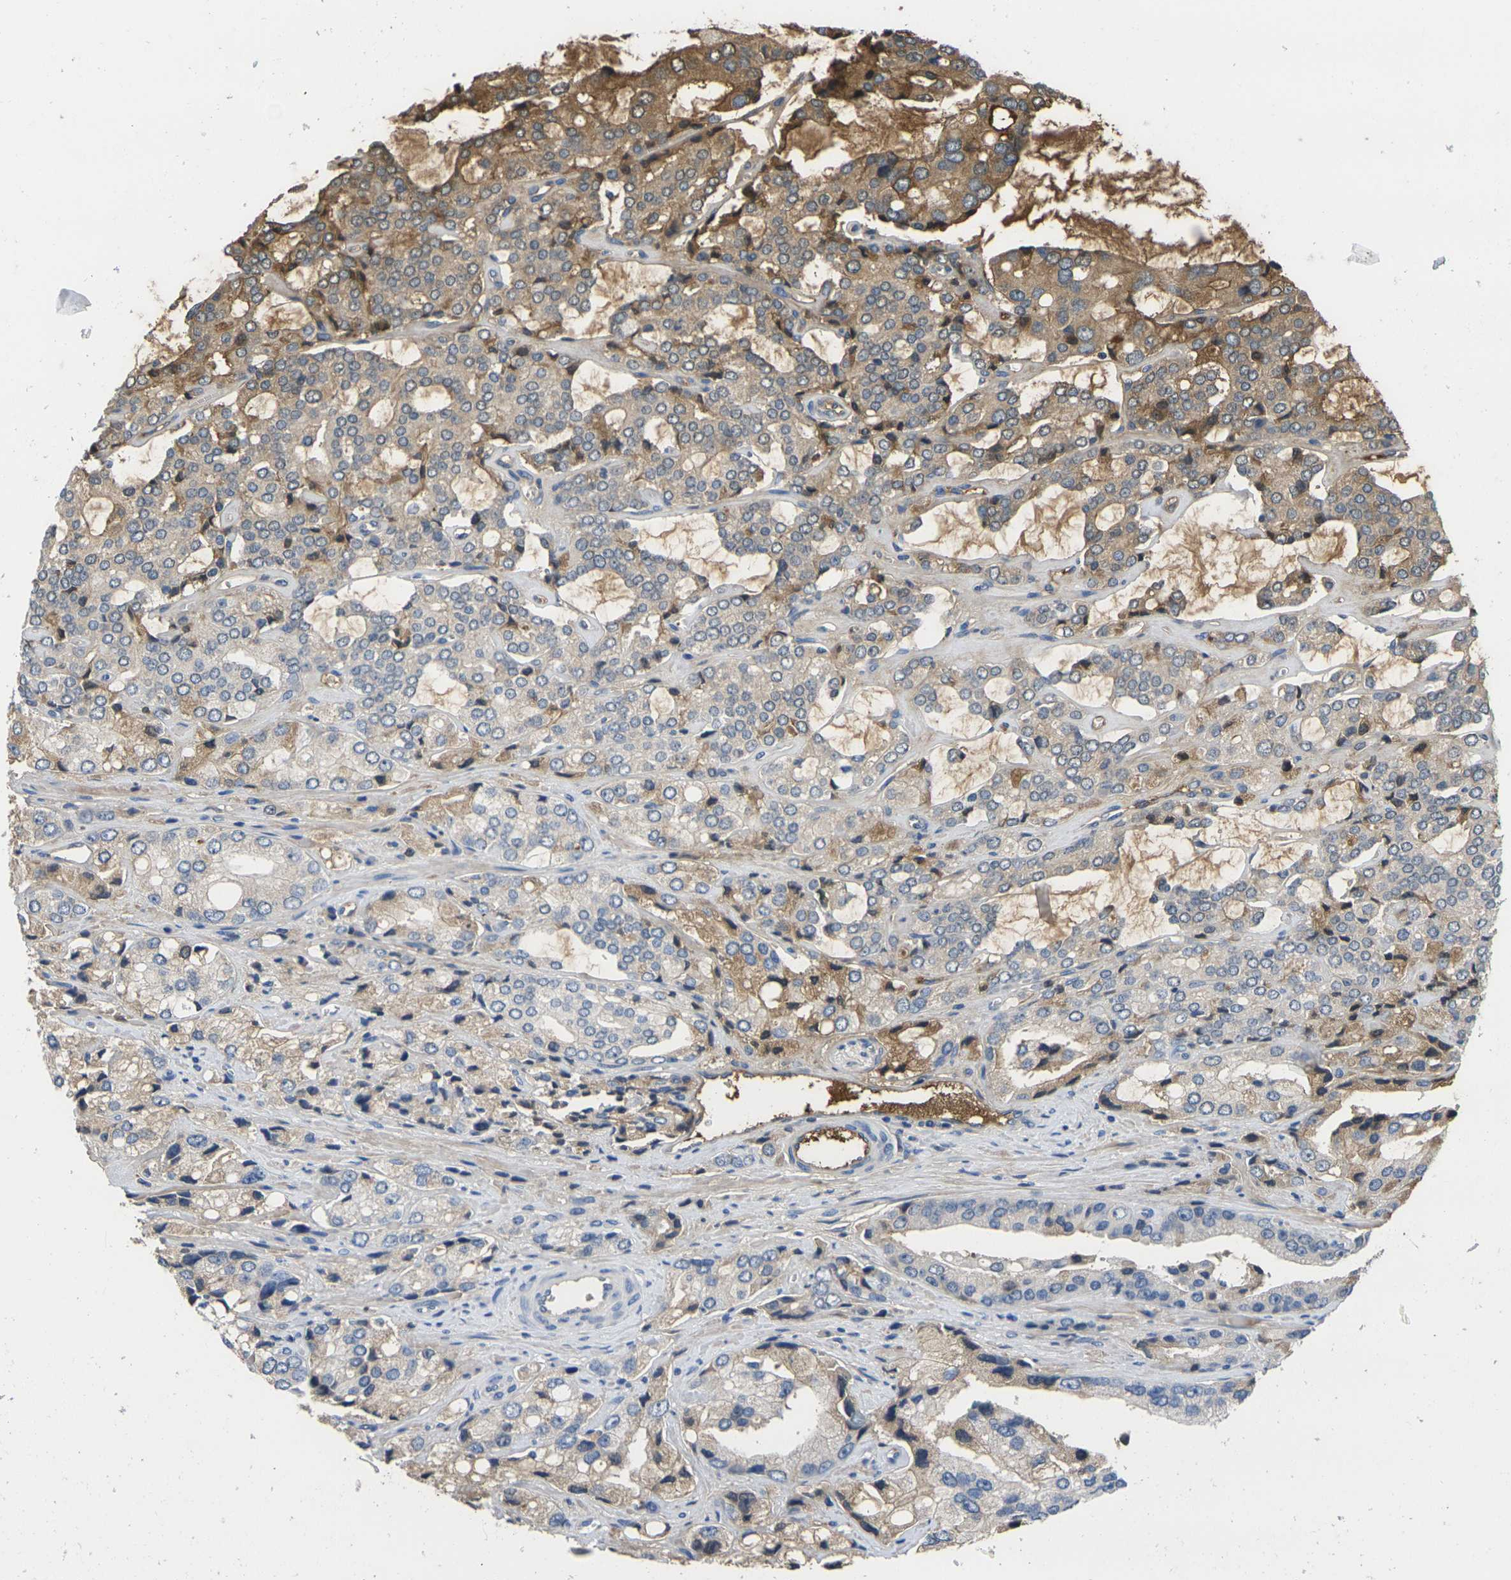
{"staining": {"intensity": "moderate", "quantity": "25%-75%", "location": "cytoplasmic/membranous"}, "tissue": "prostate cancer", "cell_type": "Tumor cells", "image_type": "cancer", "snomed": [{"axis": "morphology", "description": "Adenocarcinoma, High grade"}, {"axis": "topography", "description": "Prostate"}], "caption": "Immunohistochemical staining of human prostate cancer shows moderate cytoplasmic/membranous protein expression in approximately 25%-75% of tumor cells.", "gene": "GREM2", "patient": {"sex": "male", "age": 67}}